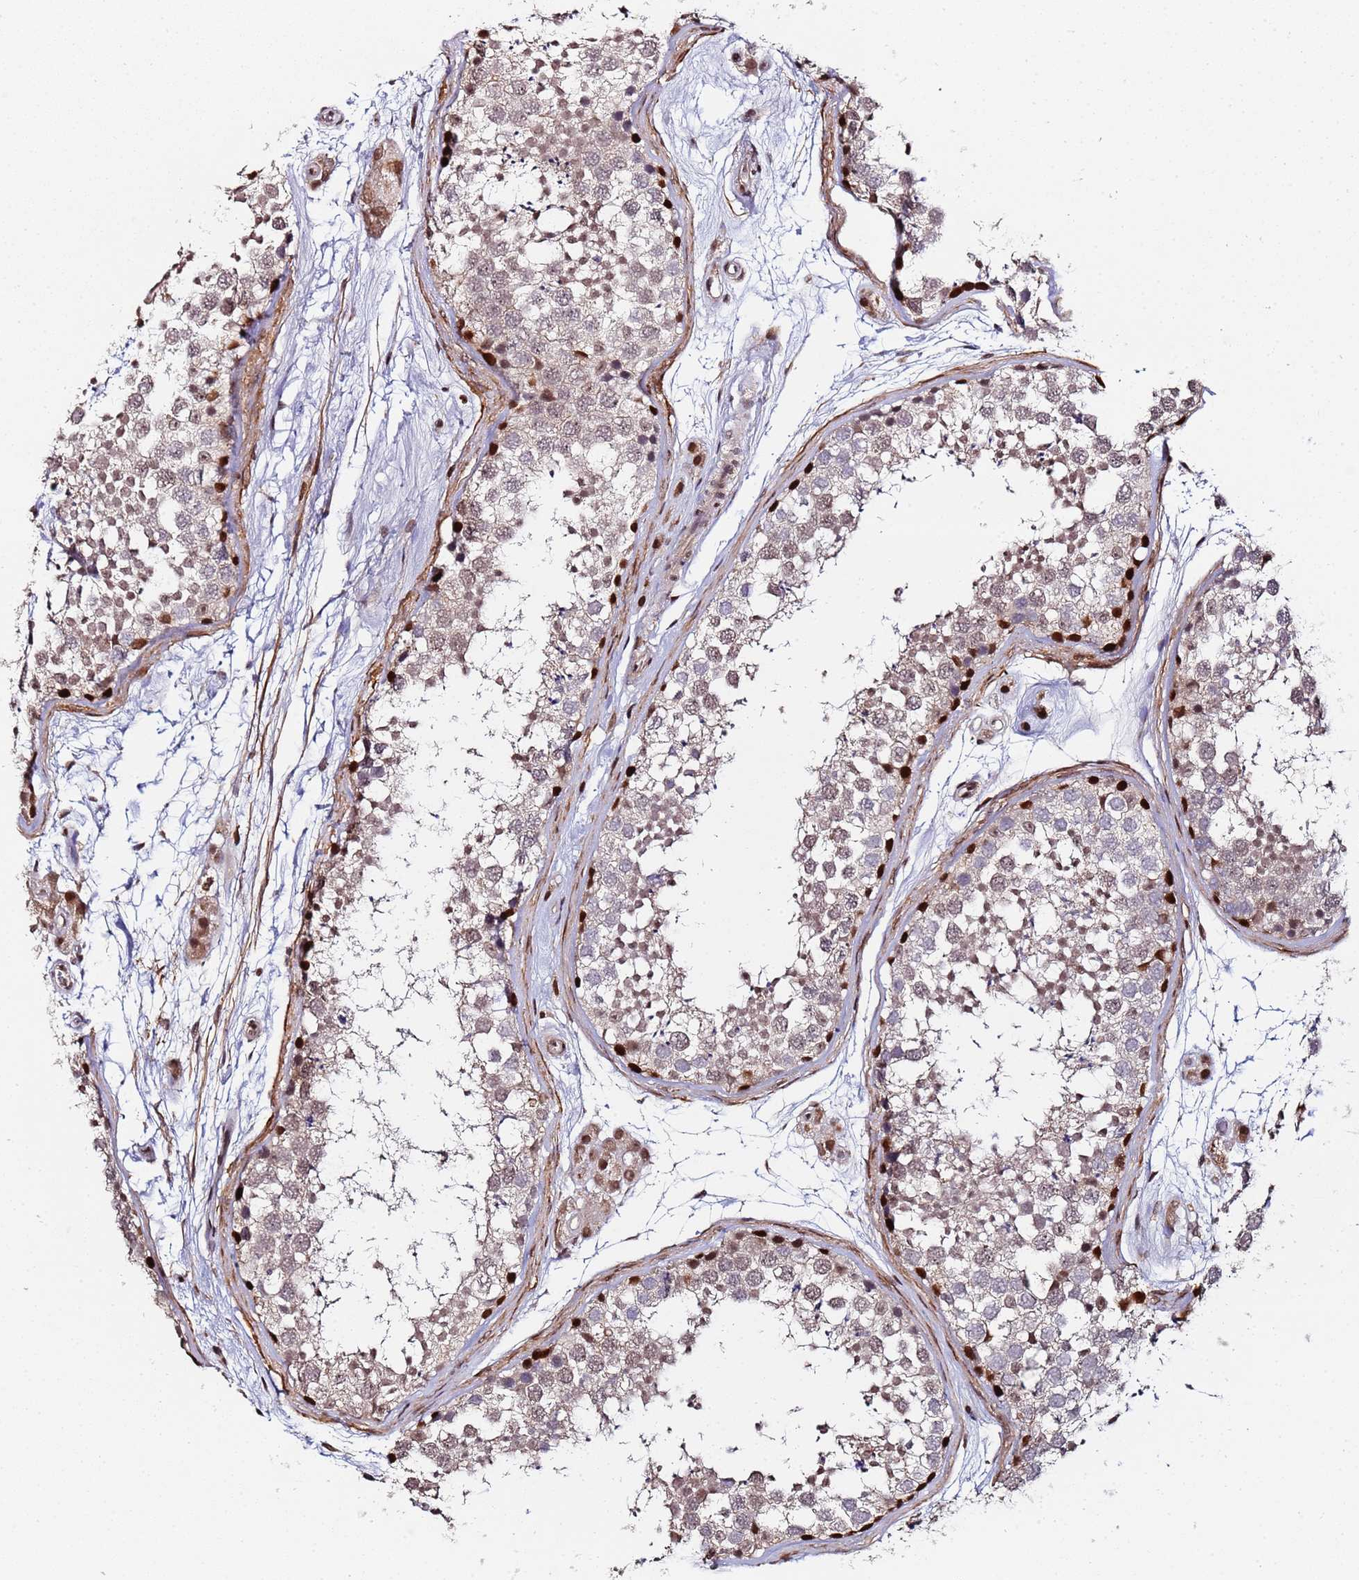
{"staining": {"intensity": "strong", "quantity": "<25%", "location": "nuclear"}, "tissue": "testis", "cell_type": "Cells in seminiferous ducts", "image_type": "normal", "snomed": [{"axis": "morphology", "description": "Normal tissue, NOS"}, {"axis": "topography", "description": "Testis"}], "caption": "This photomicrograph demonstrates IHC staining of normal human testis, with medium strong nuclear staining in about <25% of cells in seminiferous ducts.", "gene": "PPM1H", "patient": {"sex": "male", "age": 56}}